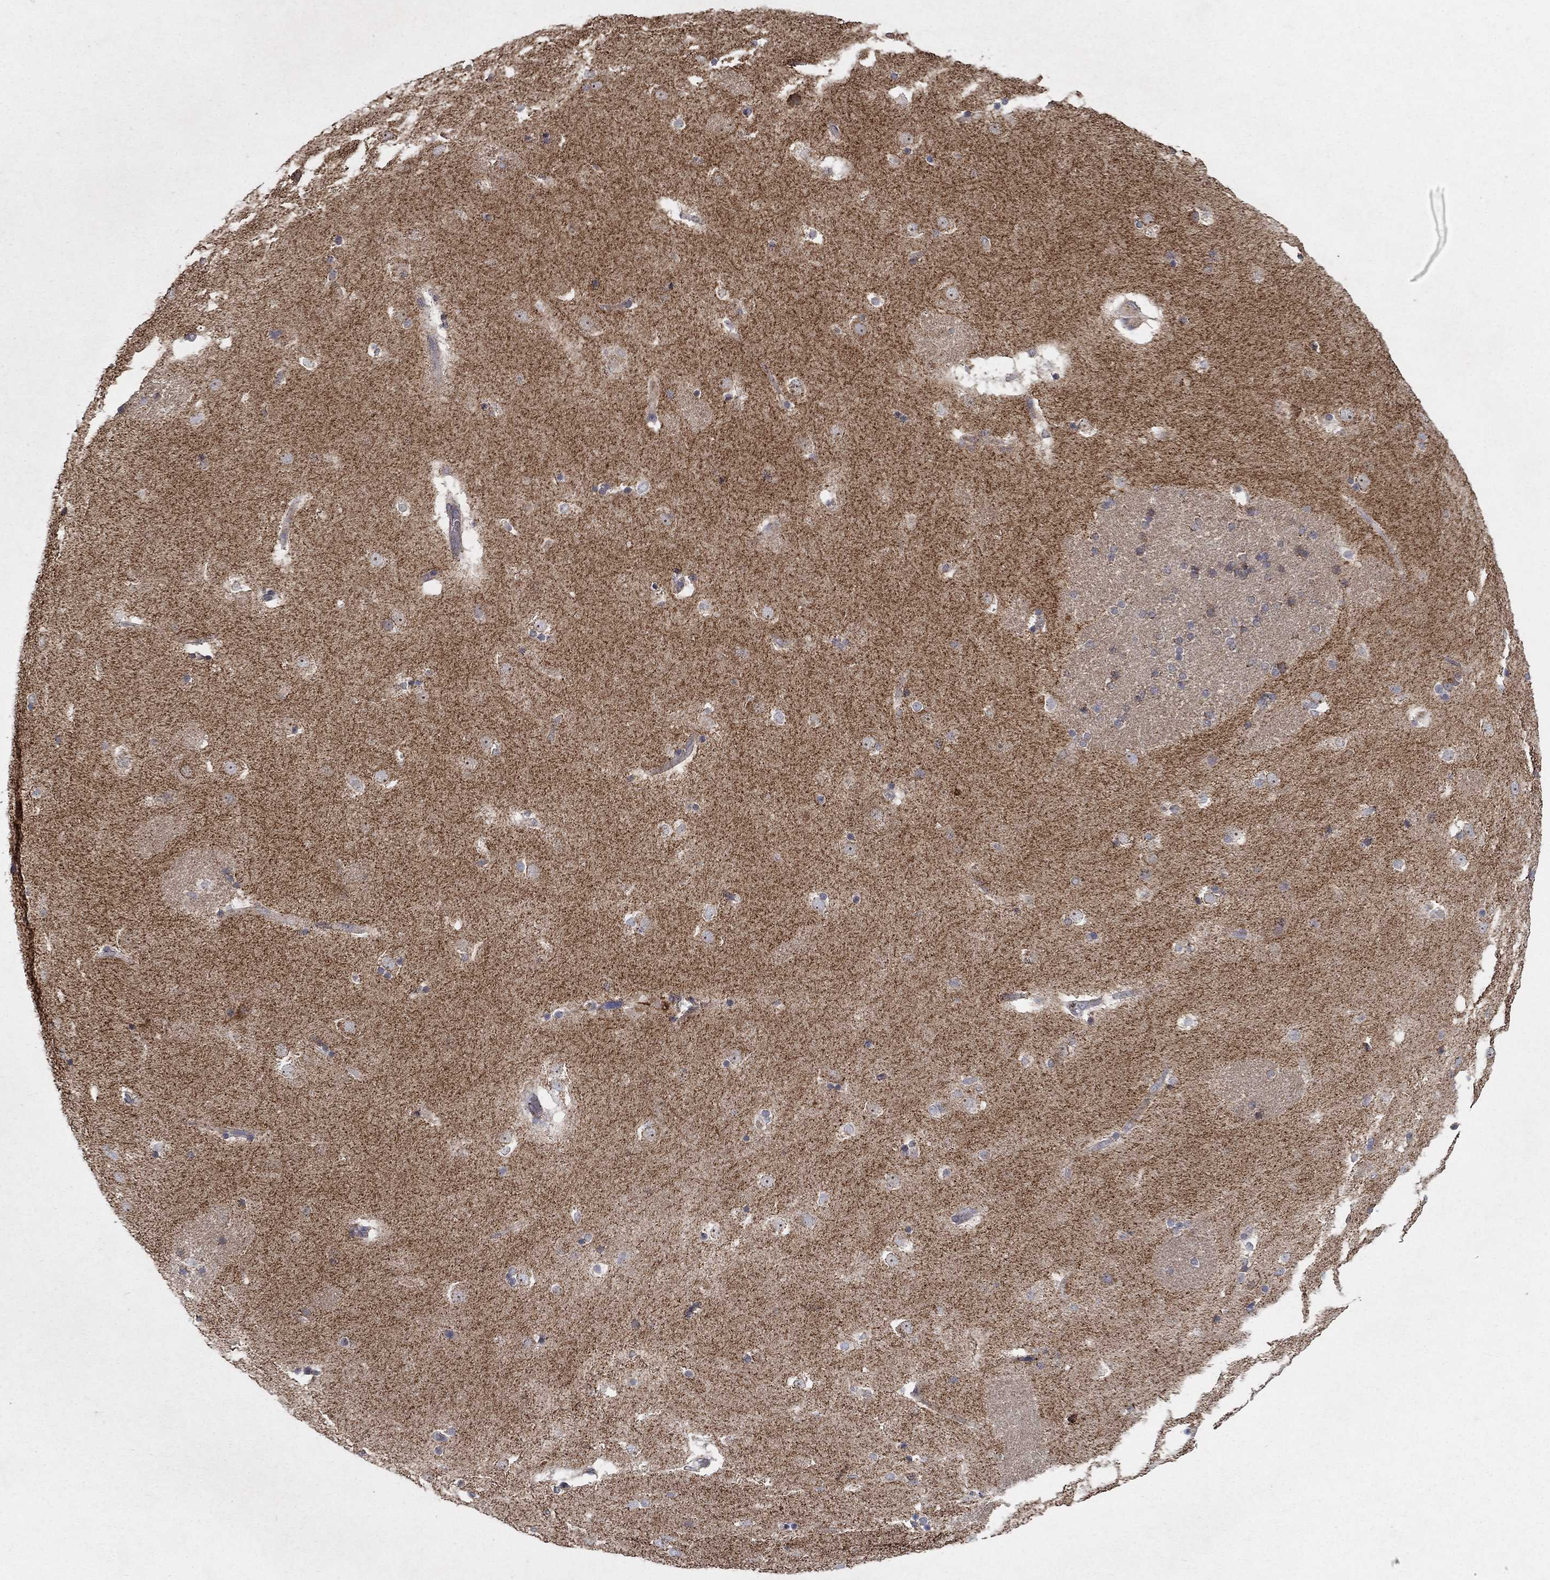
{"staining": {"intensity": "moderate", "quantity": "25%-75%", "location": "cytoplasmic/membranous"}, "tissue": "caudate", "cell_type": "Glial cells", "image_type": "normal", "snomed": [{"axis": "morphology", "description": "Normal tissue, NOS"}, {"axis": "topography", "description": "Lateral ventricle wall"}], "caption": "IHC (DAB) staining of unremarkable caudate shows moderate cytoplasmic/membranous protein staining in approximately 25%-75% of glial cells. The protein of interest is shown in brown color, while the nuclei are stained blue.", "gene": "GPSM1", "patient": {"sex": "male", "age": 51}}